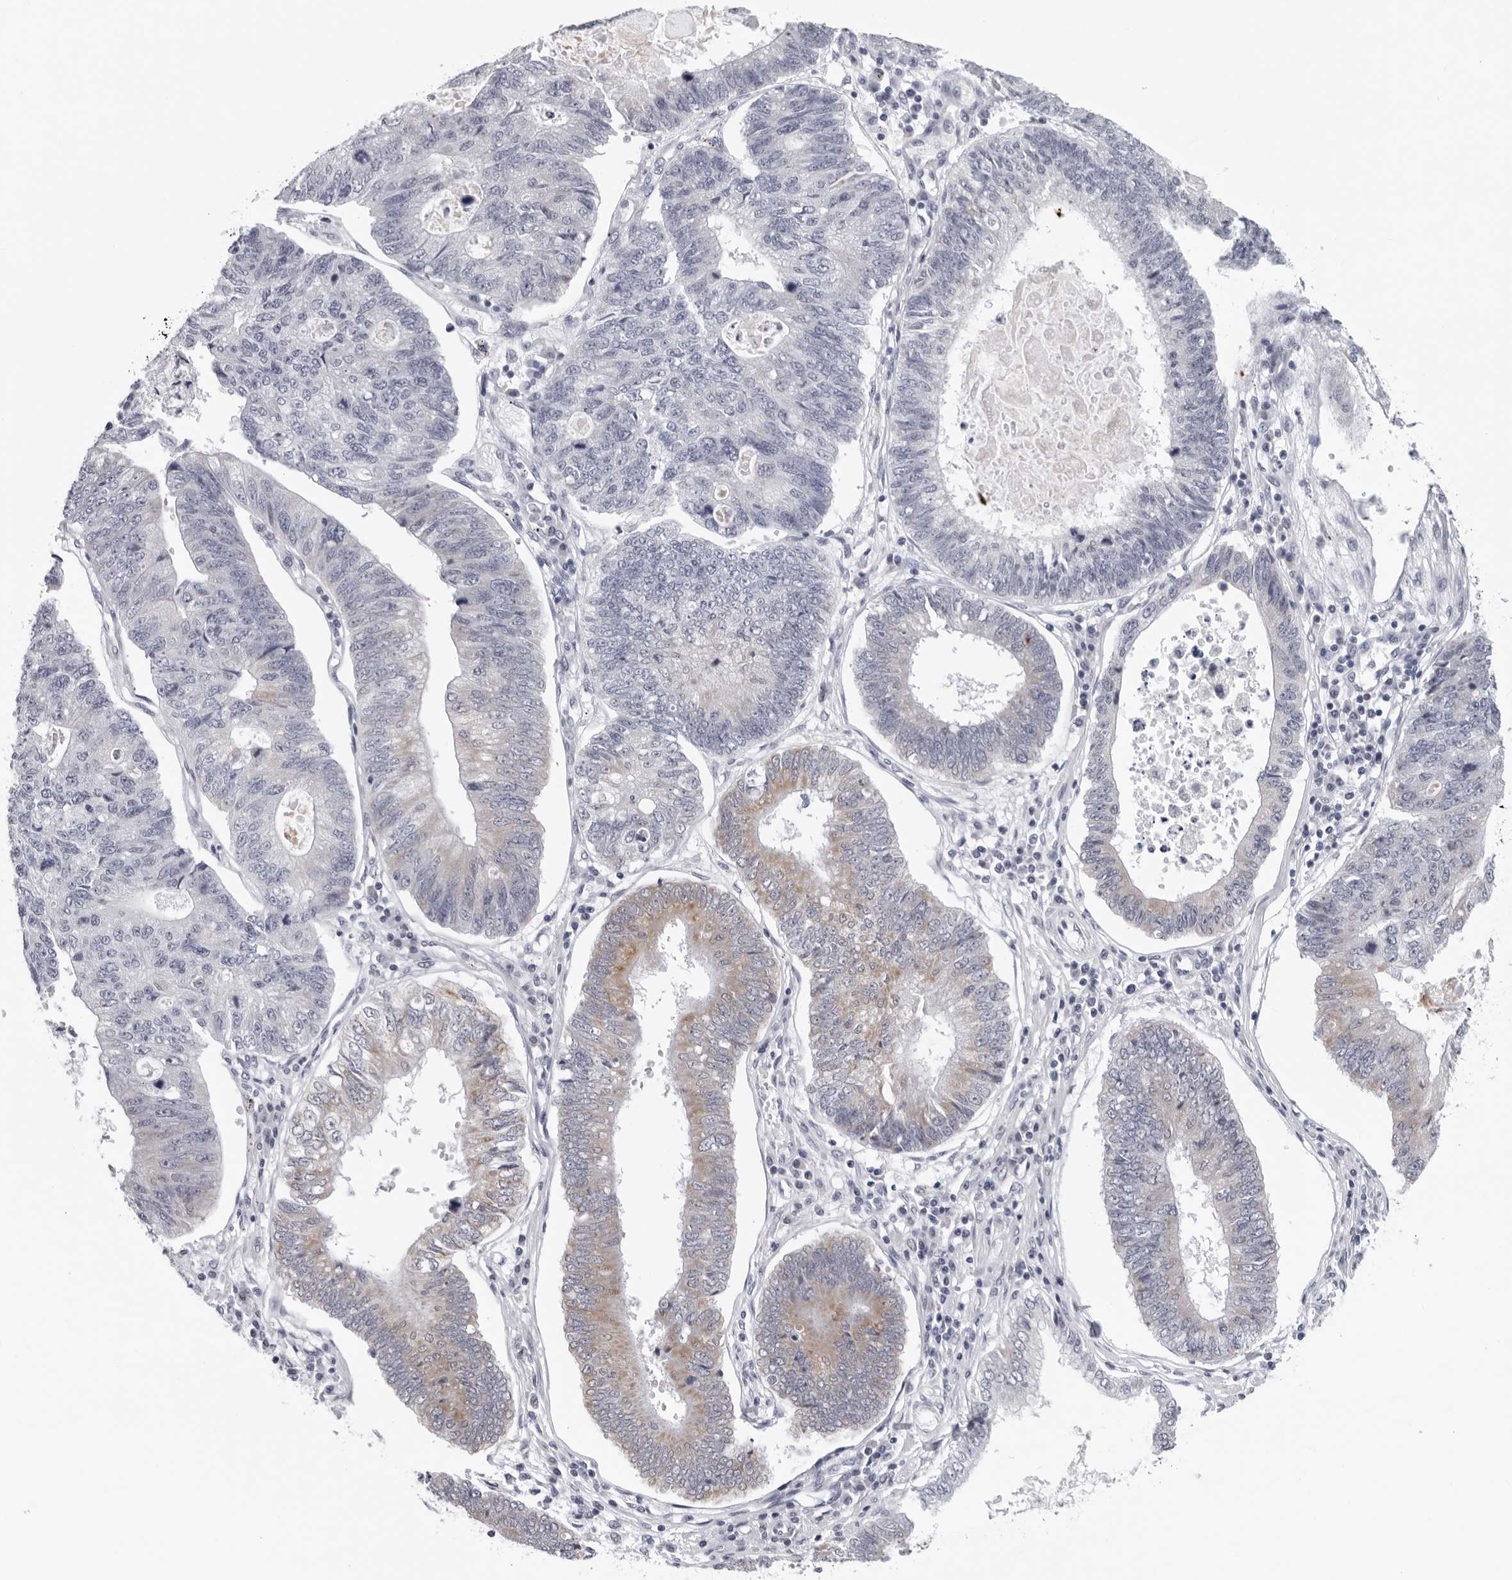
{"staining": {"intensity": "weak", "quantity": "<25%", "location": "cytoplasmic/membranous"}, "tissue": "stomach cancer", "cell_type": "Tumor cells", "image_type": "cancer", "snomed": [{"axis": "morphology", "description": "Adenocarcinoma, NOS"}, {"axis": "topography", "description": "Stomach"}], "caption": "Immunohistochemistry (IHC) image of human stomach adenocarcinoma stained for a protein (brown), which reveals no expression in tumor cells.", "gene": "CPT2", "patient": {"sex": "male", "age": 59}}